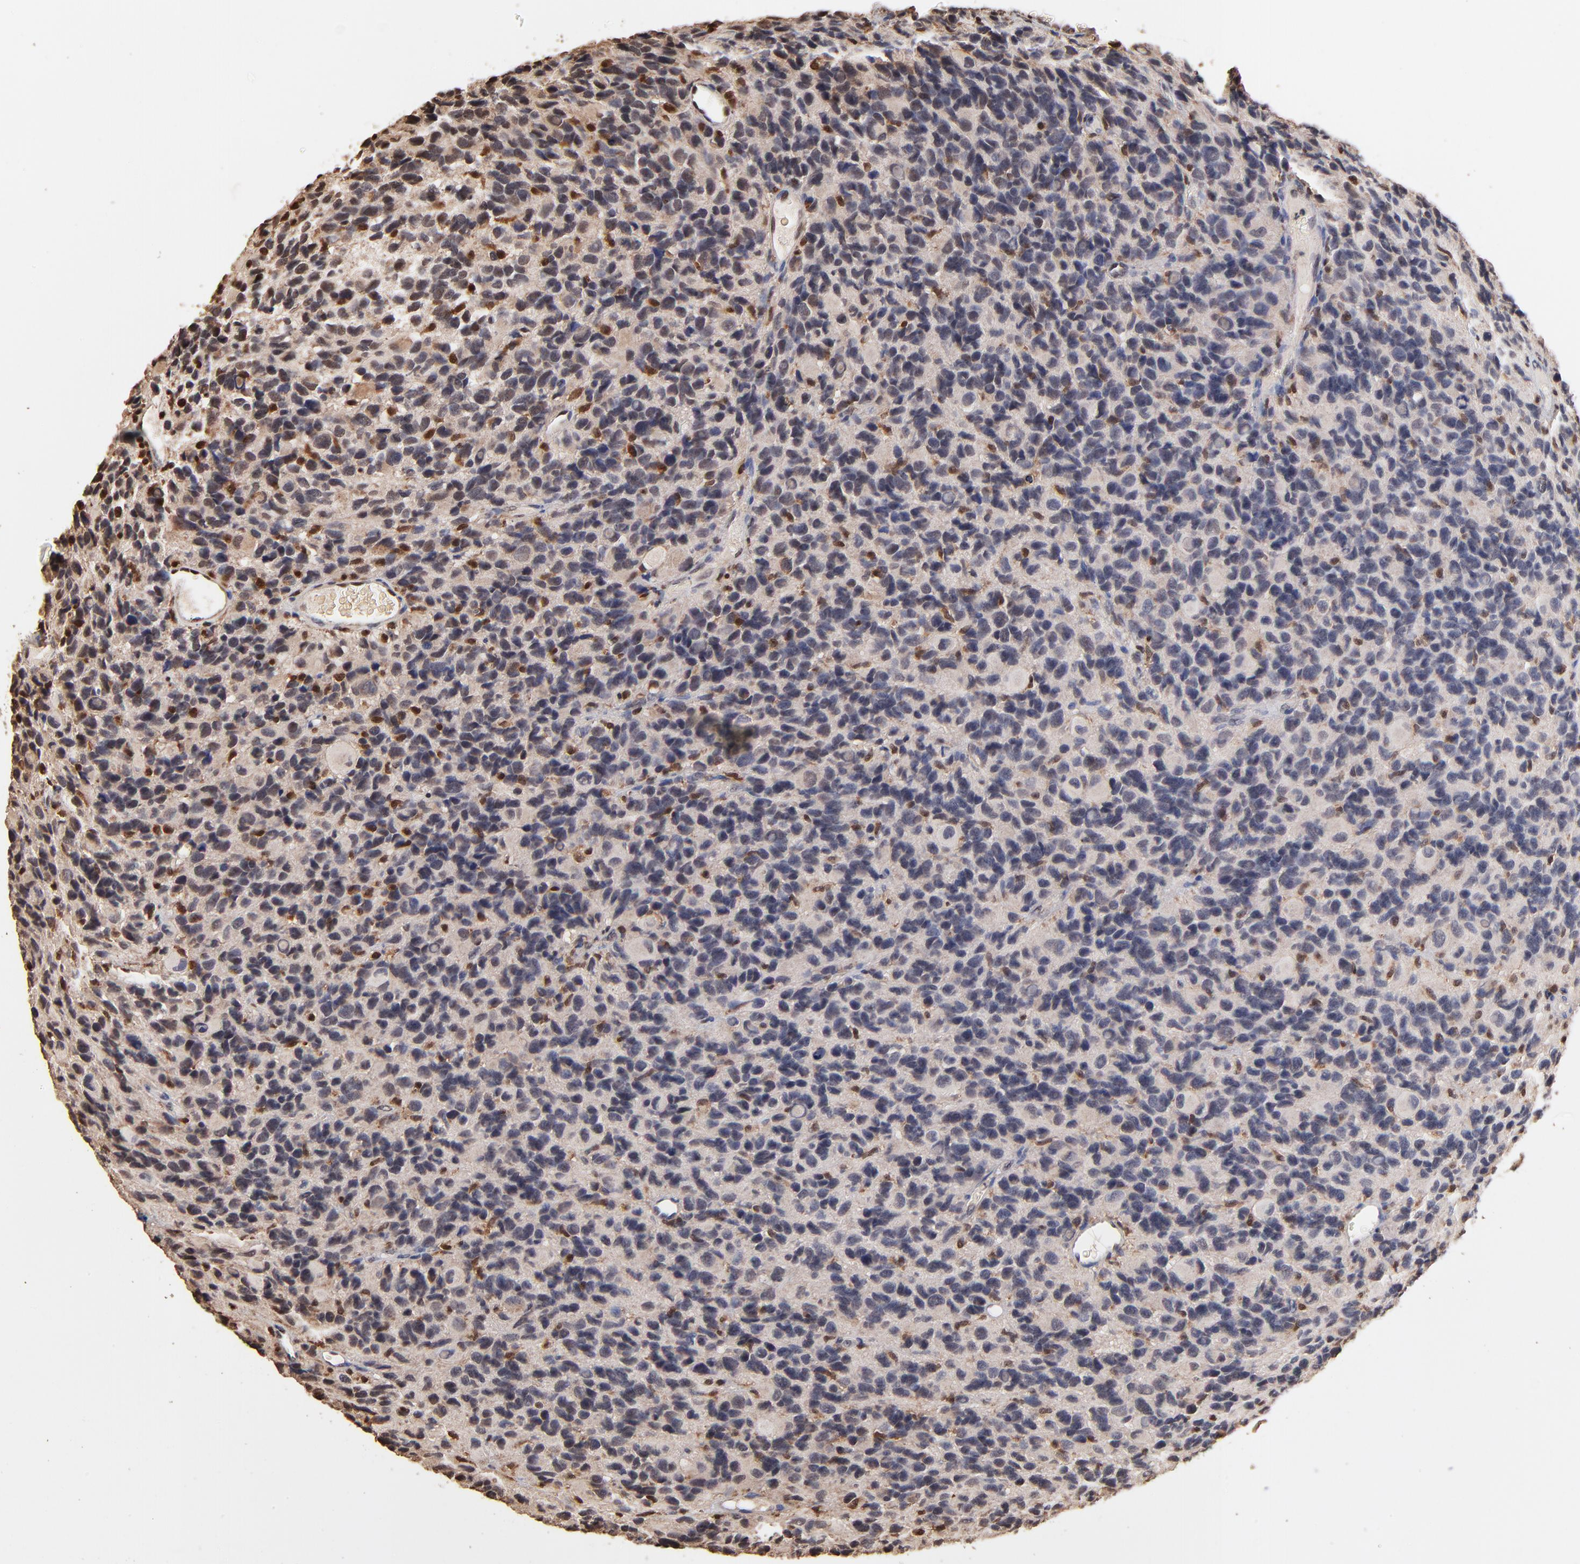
{"staining": {"intensity": "negative", "quantity": "none", "location": "none"}, "tissue": "glioma", "cell_type": "Tumor cells", "image_type": "cancer", "snomed": [{"axis": "morphology", "description": "Glioma, malignant, High grade"}, {"axis": "topography", "description": "Brain"}], "caption": "Image shows no protein positivity in tumor cells of high-grade glioma (malignant) tissue.", "gene": "CASP1", "patient": {"sex": "male", "age": 77}}